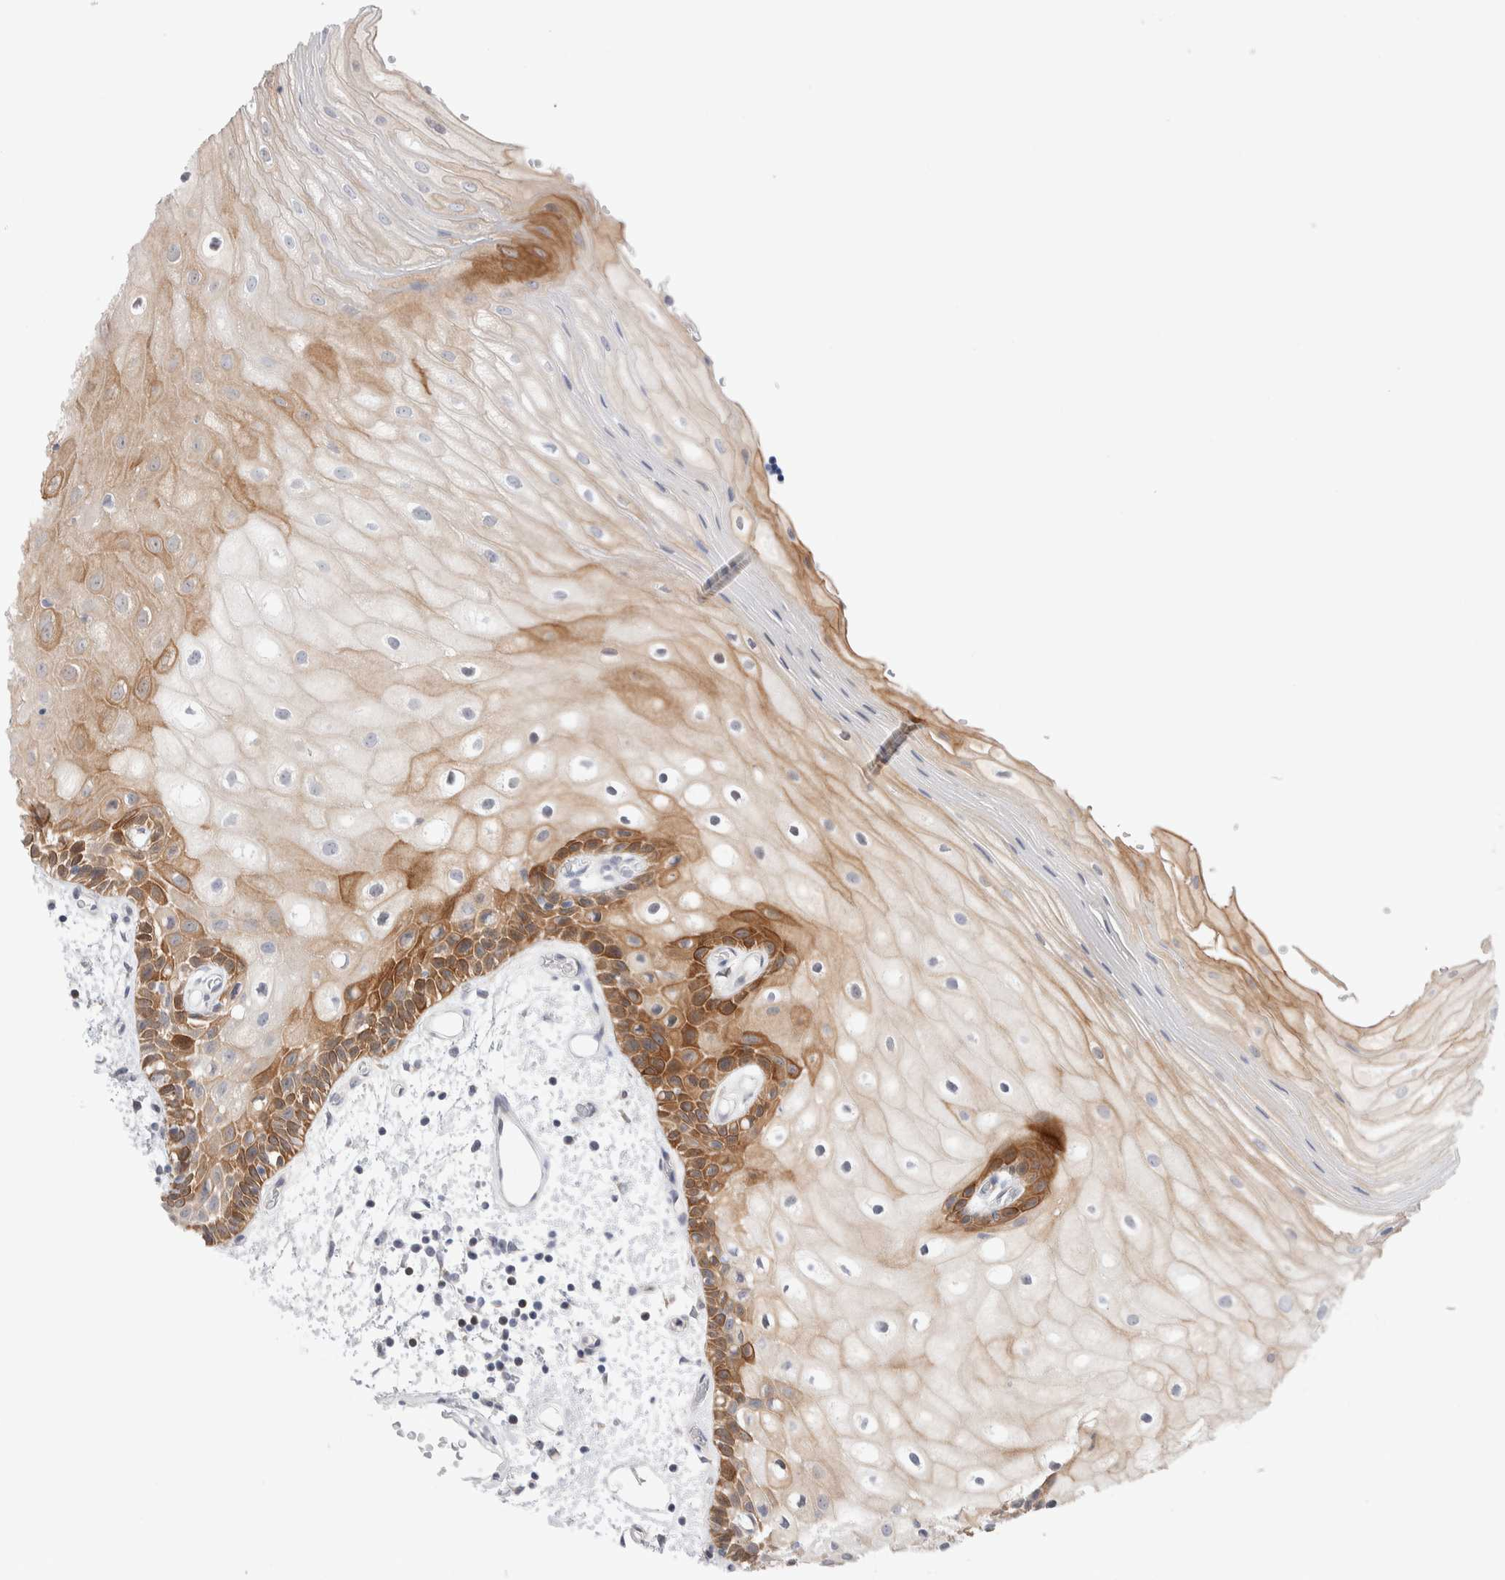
{"staining": {"intensity": "moderate", "quantity": "25%-75%", "location": "cytoplasmic/membranous"}, "tissue": "oral mucosa", "cell_type": "Squamous epithelial cells", "image_type": "normal", "snomed": [{"axis": "morphology", "description": "Normal tissue, NOS"}, {"axis": "topography", "description": "Oral tissue"}], "caption": "Oral mucosa stained with DAB immunohistochemistry exhibits medium levels of moderate cytoplasmic/membranous expression in approximately 25%-75% of squamous epithelial cells.", "gene": "C1orf112", "patient": {"sex": "male", "age": 52}}